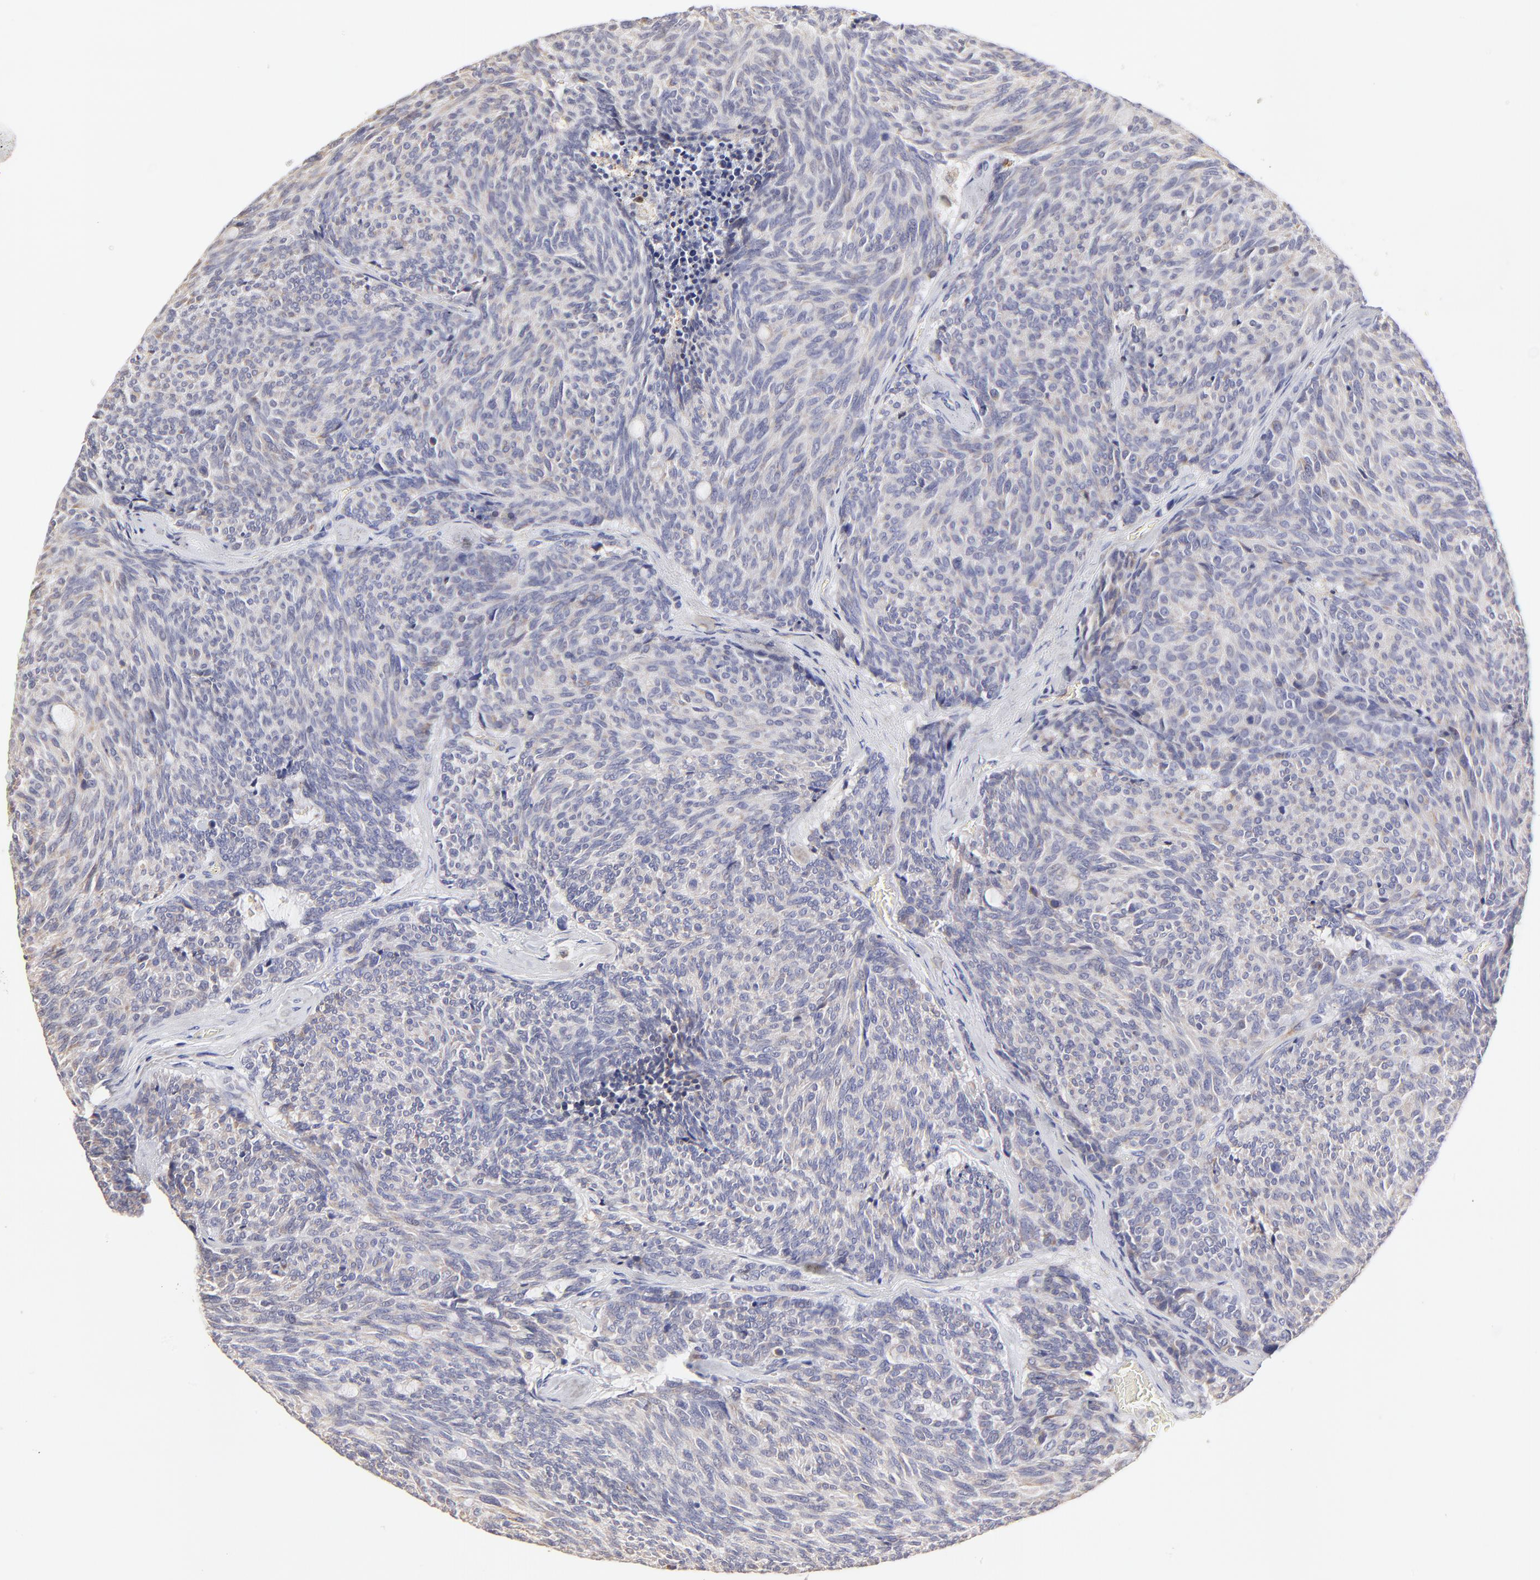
{"staining": {"intensity": "negative", "quantity": "none", "location": "none"}, "tissue": "carcinoid", "cell_type": "Tumor cells", "image_type": "cancer", "snomed": [{"axis": "morphology", "description": "Carcinoid, malignant, NOS"}, {"axis": "topography", "description": "Pancreas"}], "caption": "Tumor cells are negative for protein expression in human carcinoid. The staining is performed using DAB brown chromogen with nuclei counter-stained in using hematoxylin.", "gene": "GCSAM", "patient": {"sex": "female", "age": 54}}